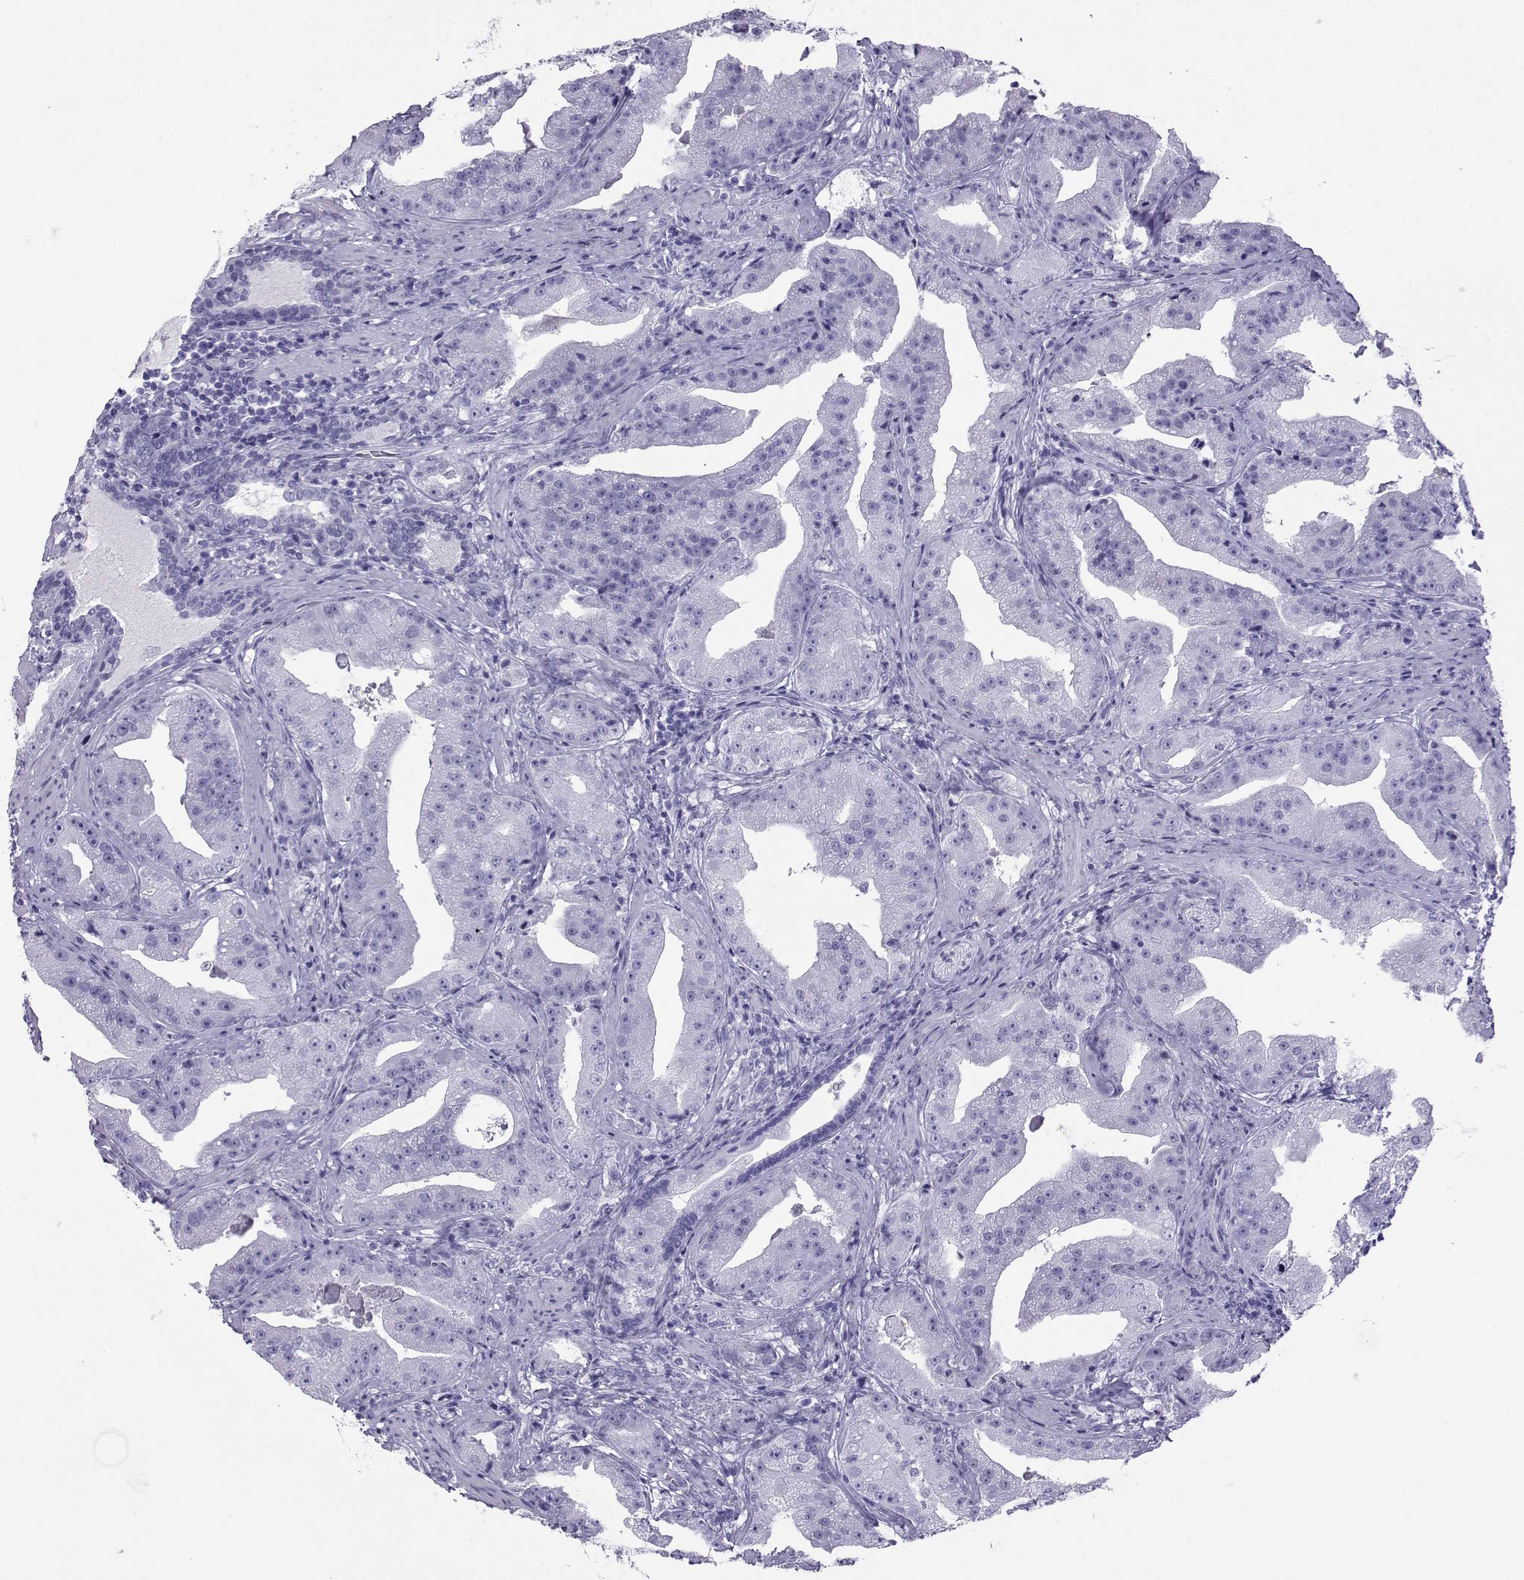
{"staining": {"intensity": "negative", "quantity": "none", "location": "none"}, "tissue": "prostate cancer", "cell_type": "Tumor cells", "image_type": "cancer", "snomed": [{"axis": "morphology", "description": "Adenocarcinoma, Low grade"}, {"axis": "topography", "description": "Prostate"}], "caption": "A high-resolution histopathology image shows immunohistochemistry staining of low-grade adenocarcinoma (prostate), which reveals no significant positivity in tumor cells. (Immunohistochemistry (ihc), brightfield microscopy, high magnification).", "gene": "LORICRIN", "patient": {"sex": "male", "age": 62}}